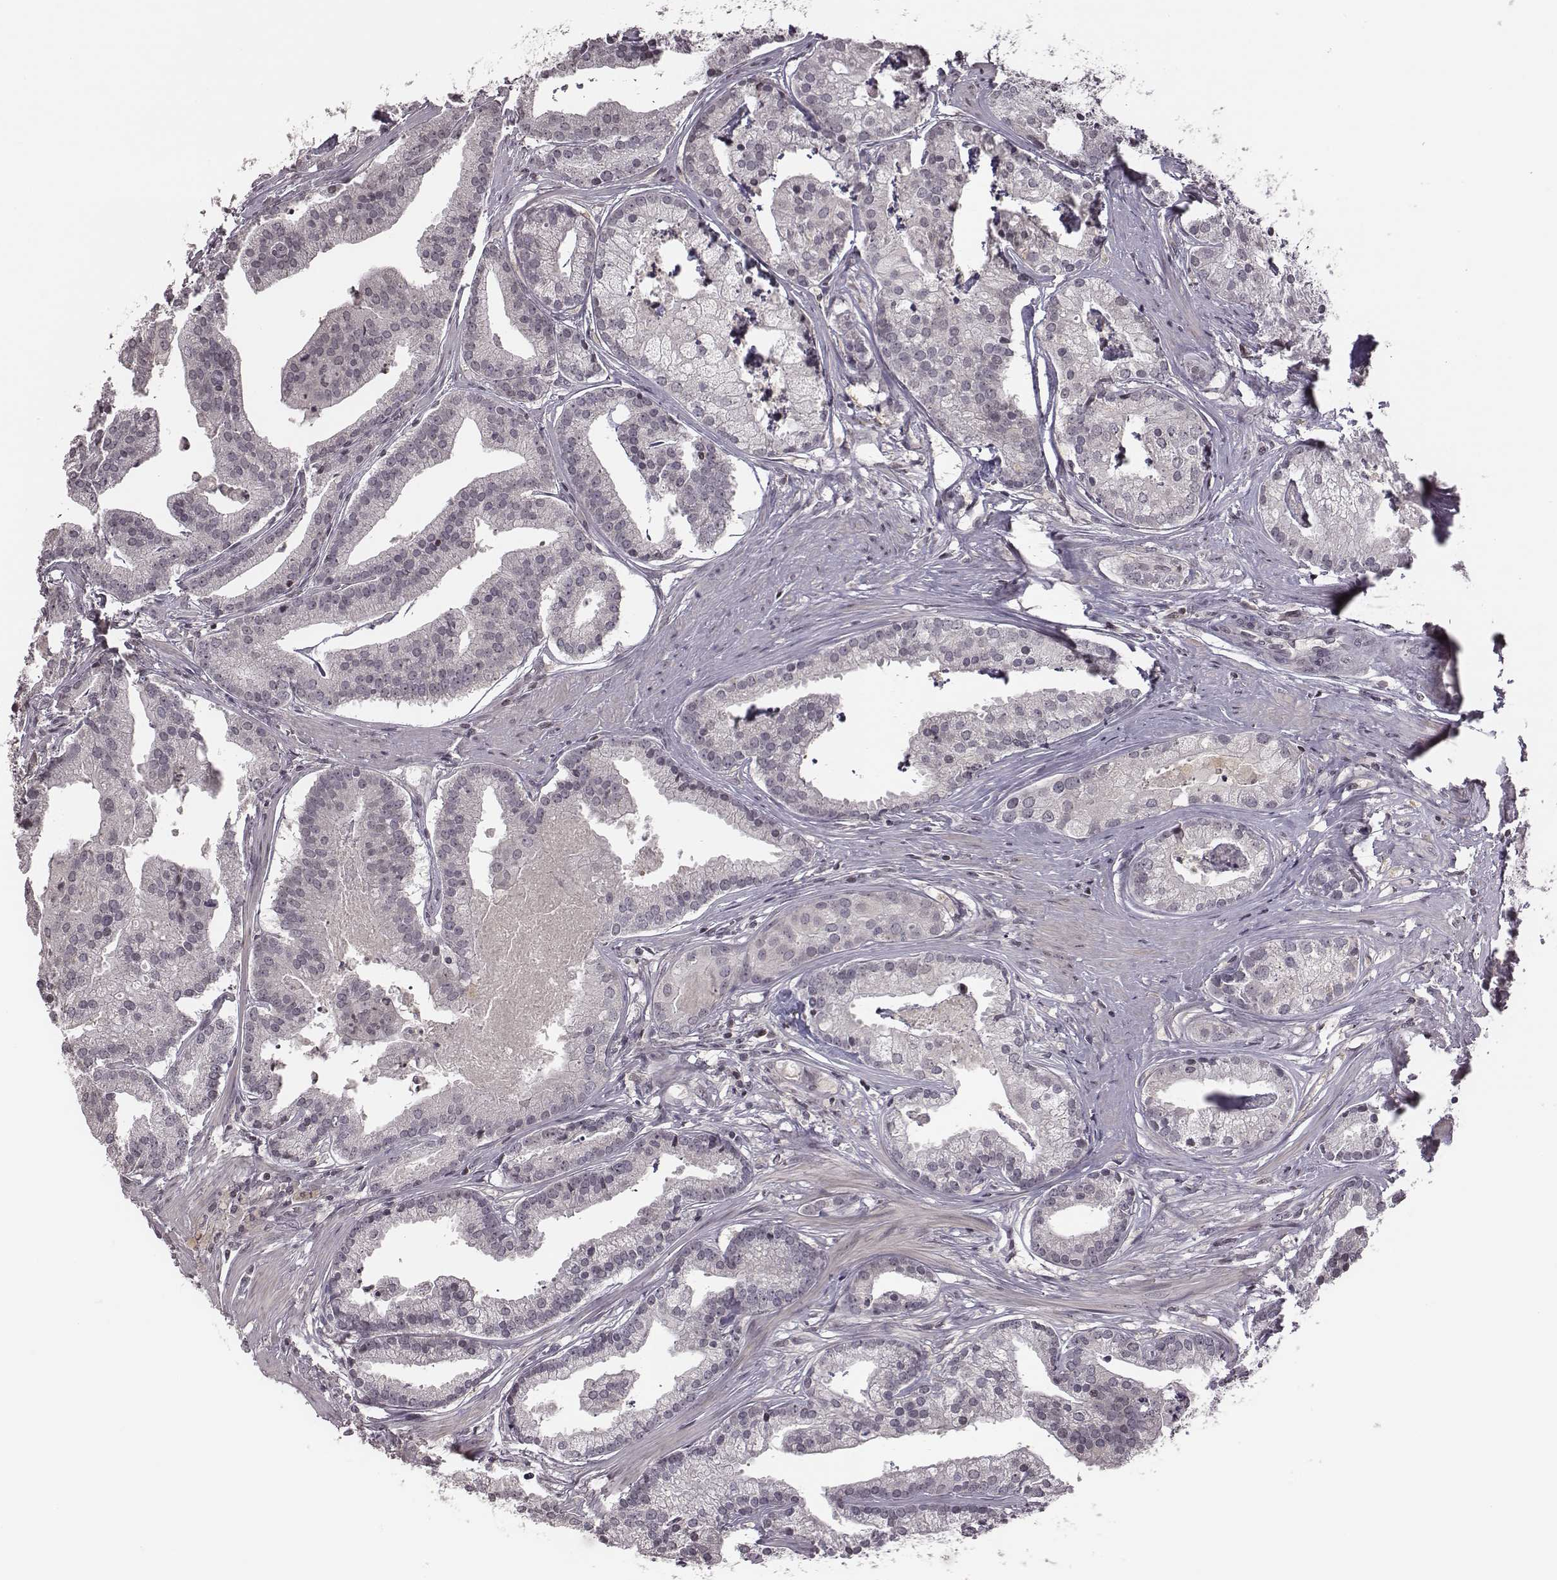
{"staining": {"intensity": "negative", "quantity": "none", "location": "none"}, "tissue": "prostate cancer", "cell_type": "Tumor cells", "image_type": "cancer", "snomed": [{"axis": "morphology", "description": "Adenocarcinoma, NOS"}, {"axis": "topography", "description": "Prostate and seminal vesicle, NOS"}, {"axis": "topography", "description": "Prostate"}], "caption": "This is an immunohistochemistry histopathology image of prostate cancer (adenocarcinoma). There is no staining in tumor cells.", "gene": "GRM4", "patient": {"sex": "male", "age": 44}}